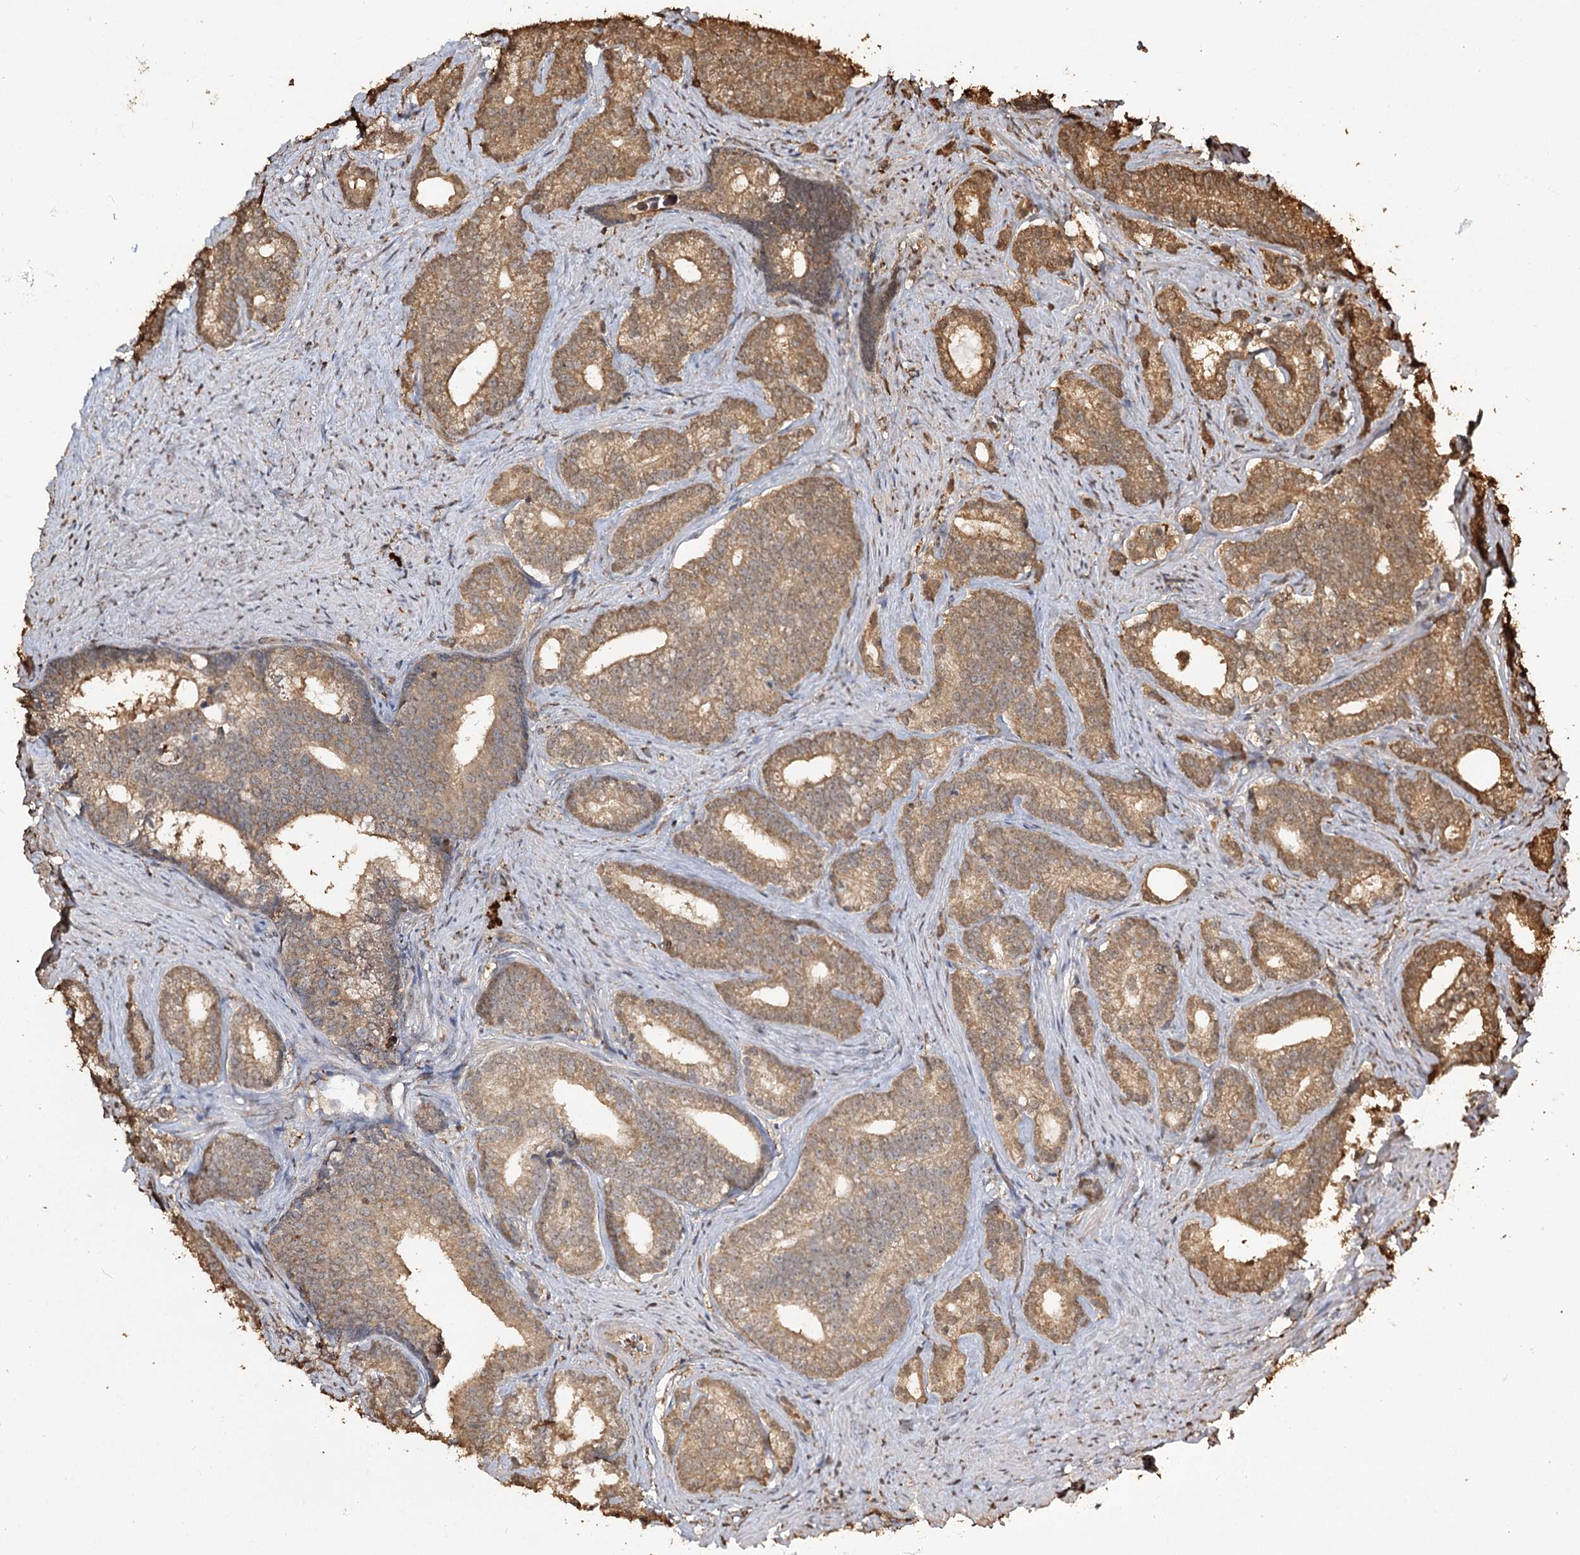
{"staining": {"intensity": "moderate", "quantity": ">75%", "location": "cytoplasmic/membranous"}, "tissue": "prostate cancer", "cell_type": "Tumor cells", "image_type": "cancer", "snomed": [{"axis": "morphology", "description": "Adenocarcinoma, Low grade"}, {"axis": "topography", "description": "Prostate"}], "caption": "This is a photomicrograph of IHC staining of prostate adenocarcinoma (low-grade), which shows moderate staining in the cytoplasmic/membranous of tumor cells.", "gene": "PLCH1", "patient": {"sex": "male", "age": 71}}